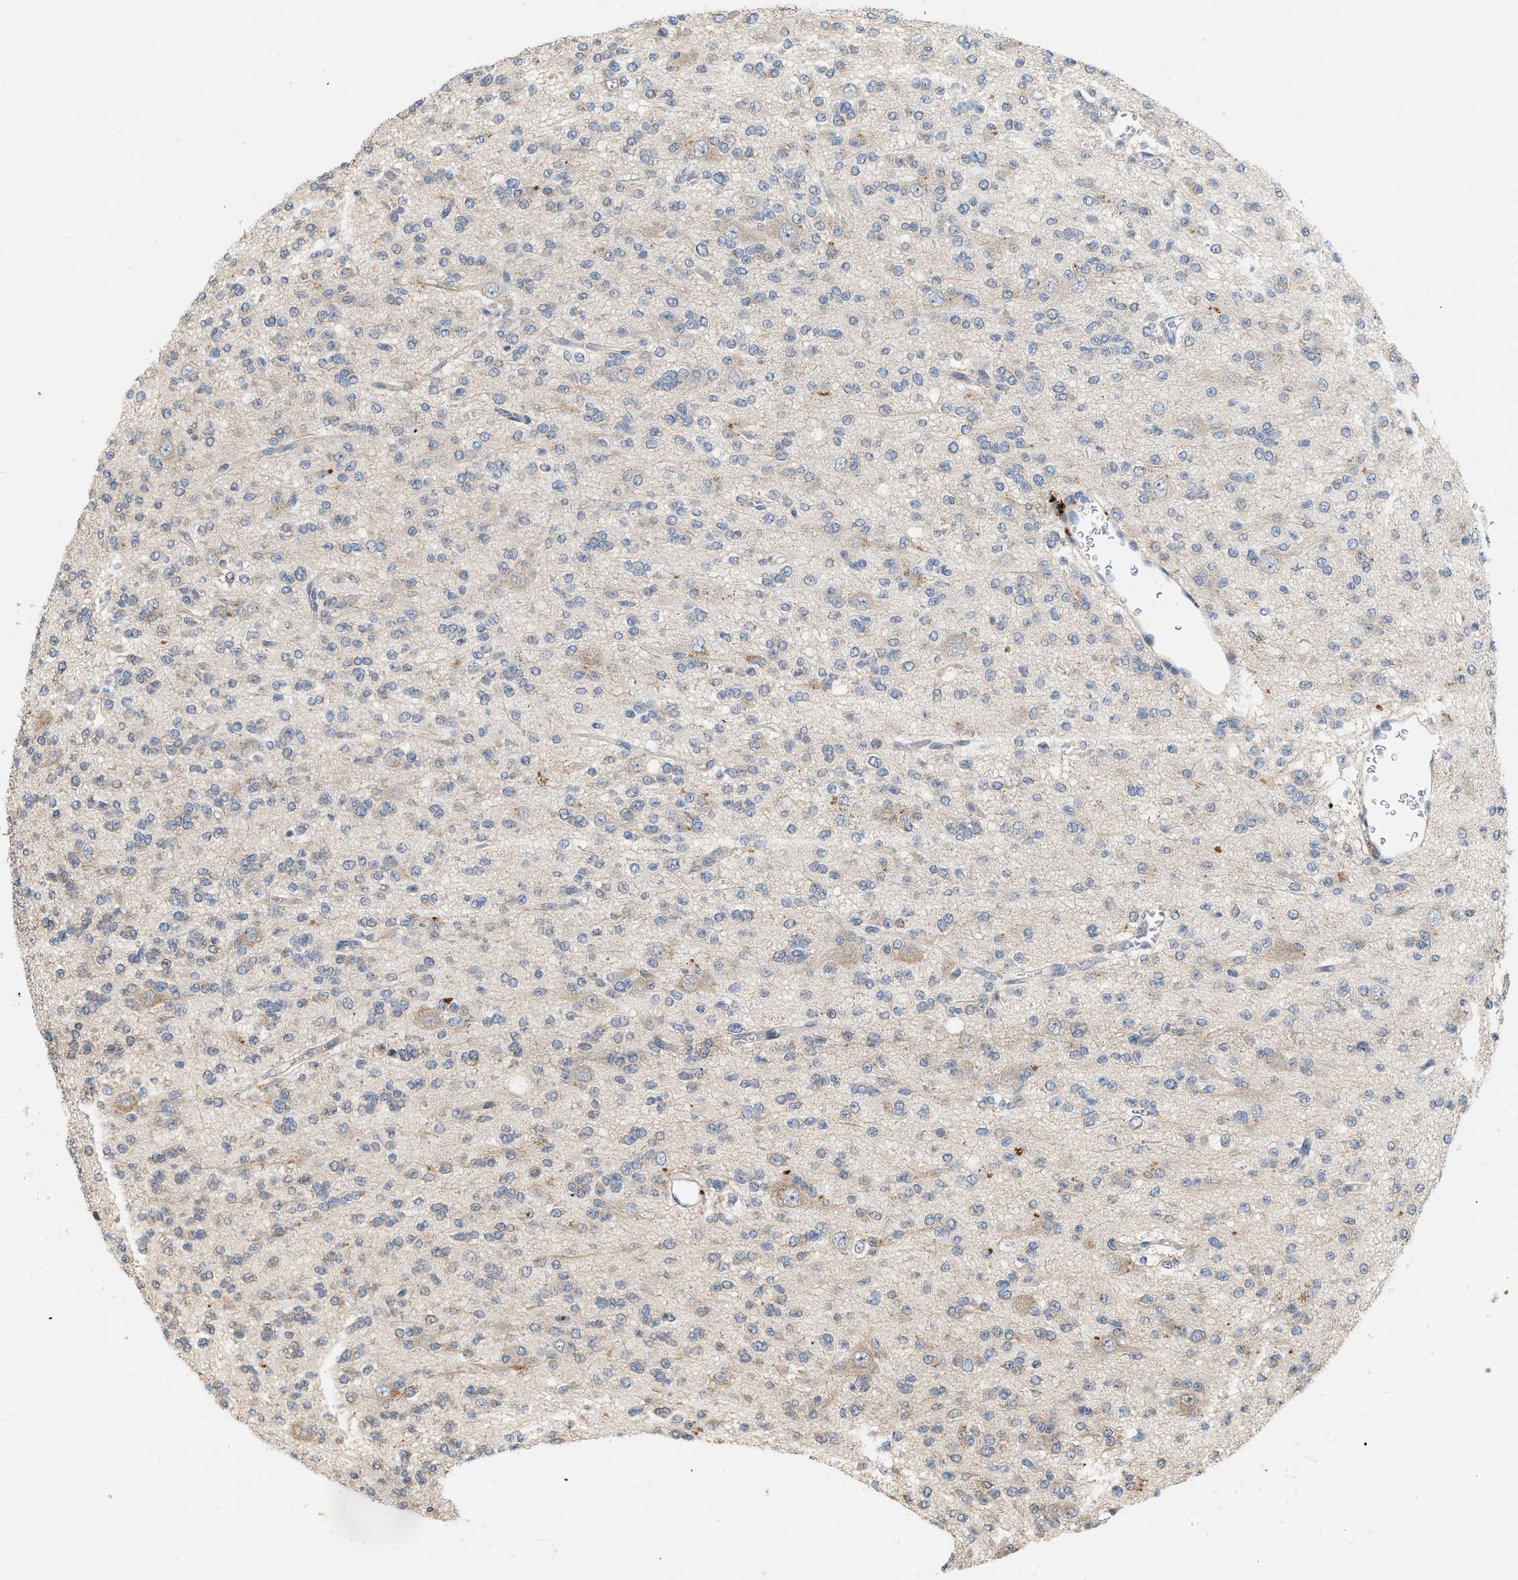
{"staining": {"intensity": "weak", "quantity": "<25%", "location": "cytoplasmic/membranous"}, "tissue": "glioma", "cell_type": "Tumor cells", "image_type": "cancer", "snomed": [{"axis": "morphology", "description": "Glioma, malignant, Low grade"}, {"axis": "topography", "description": "Brain"}], "caption": "Immunohistochemistry of human glioma displays no positivity in tumor cells. Brightfield microscopy of immunohistochemistry (IHC) stained with DAB (brown) and hematoxylin (blue), captured at high magnification.", "gene": "CSNK1A1", "patient": {"sex": "male", "age": 38}}